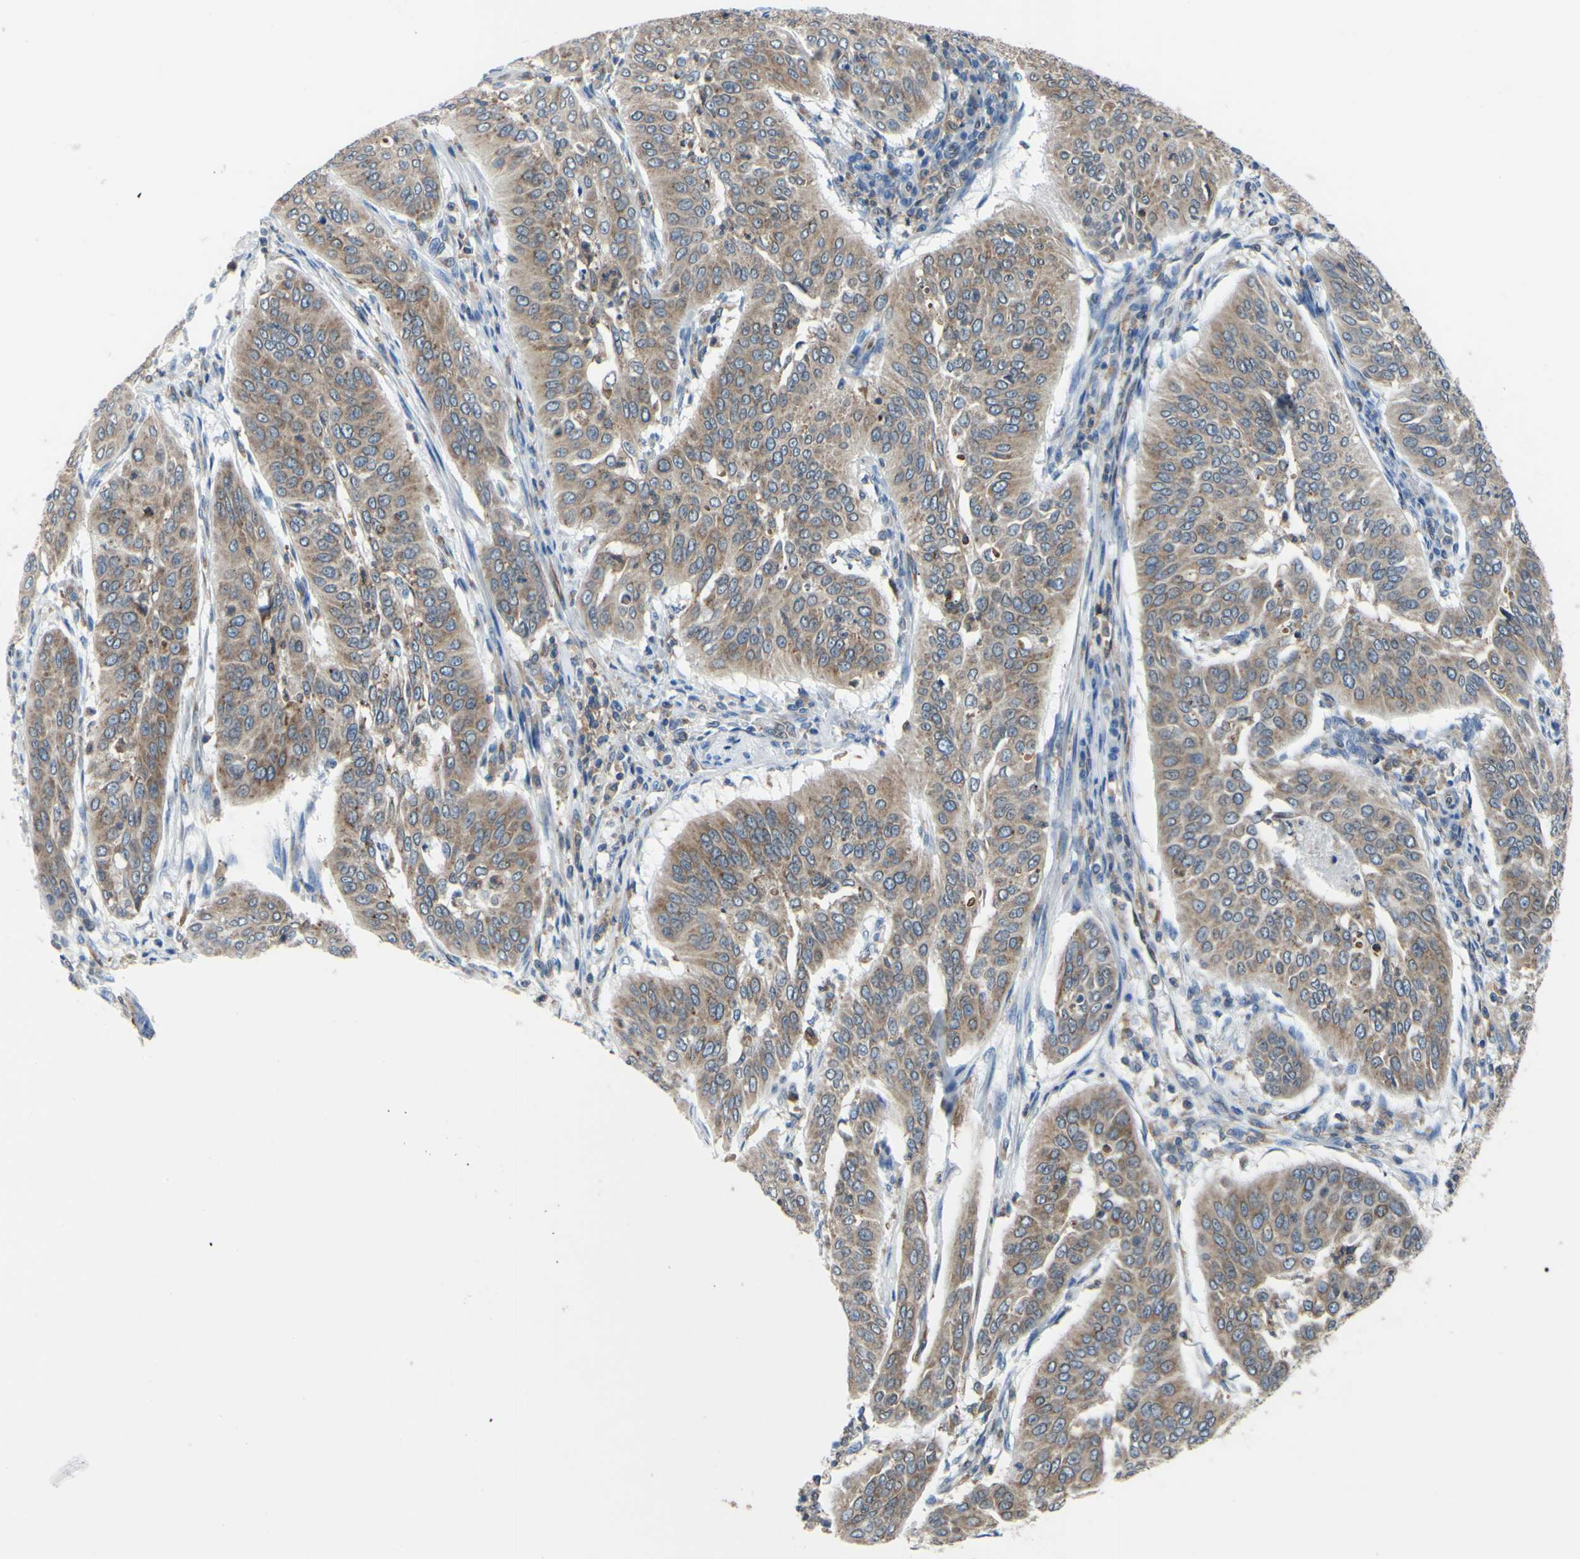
{"staining": {"intensity": "moderate", "quantity": ">75%", "location": "cytoplasmic/membranous"}, "tissue": "cervical cancer", "cell_type": "Tumor cells", "image_type": "cancer", "snomed": [{"axis": "morphology", "description": "Normal tissue, NOS"}, {"axis": "morphology", "description": "Squamous cell carcinoma, NOS"}, {"axis": "topography", "description": "Cervix"}], "caption": "IHC of human cervical cancer (squamous cell carcinoma) reveals medium levels of moderate cytoplasmic/membranous positivity in about >75% of tumor cells.", "gene": "MGST2", "patient": {"sex": "female", "age": 39}}